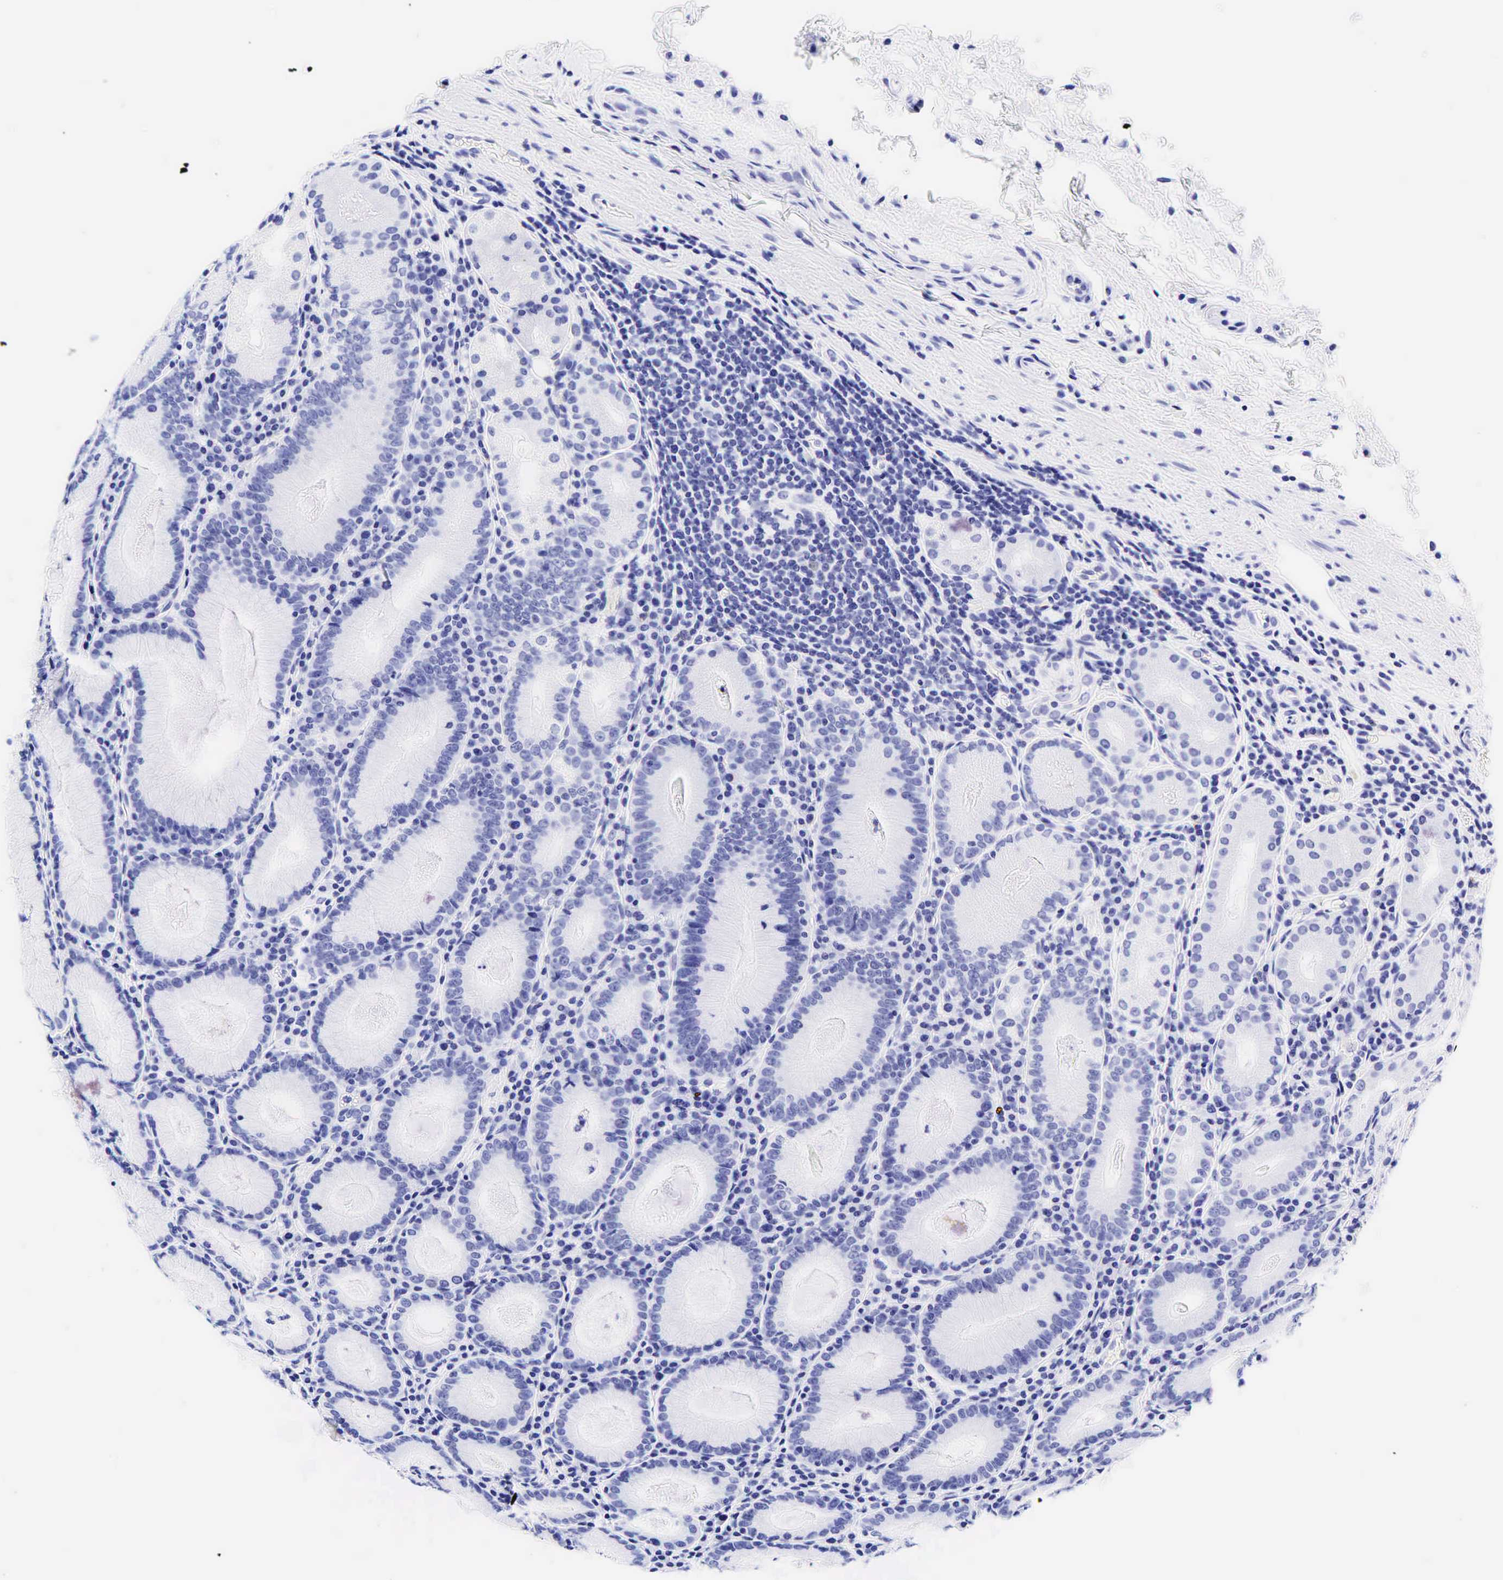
{"staining": {"intensity": "negative", "quantity": "none", "location": "none"}, "tissue": "stomach", "cell_type": "Glandular cells", "image_type": "normal", "snomed": [{"axis": "morphology", "description": "Normal tissue, NOS"}, {"axis": "topography", "description": "Stomach, lower"}], "caption": "Immunohistochemistry (IHC) micrograph of normal stomach: human stomach stained with DAB displays no significant protein positivity in glandular cells. (DAB immunohistochemistry (IHC) visualized using brightfield microscopy, high magnification).", "gene": "ESR1", "patient": {"sex": "female", "age": 43}}